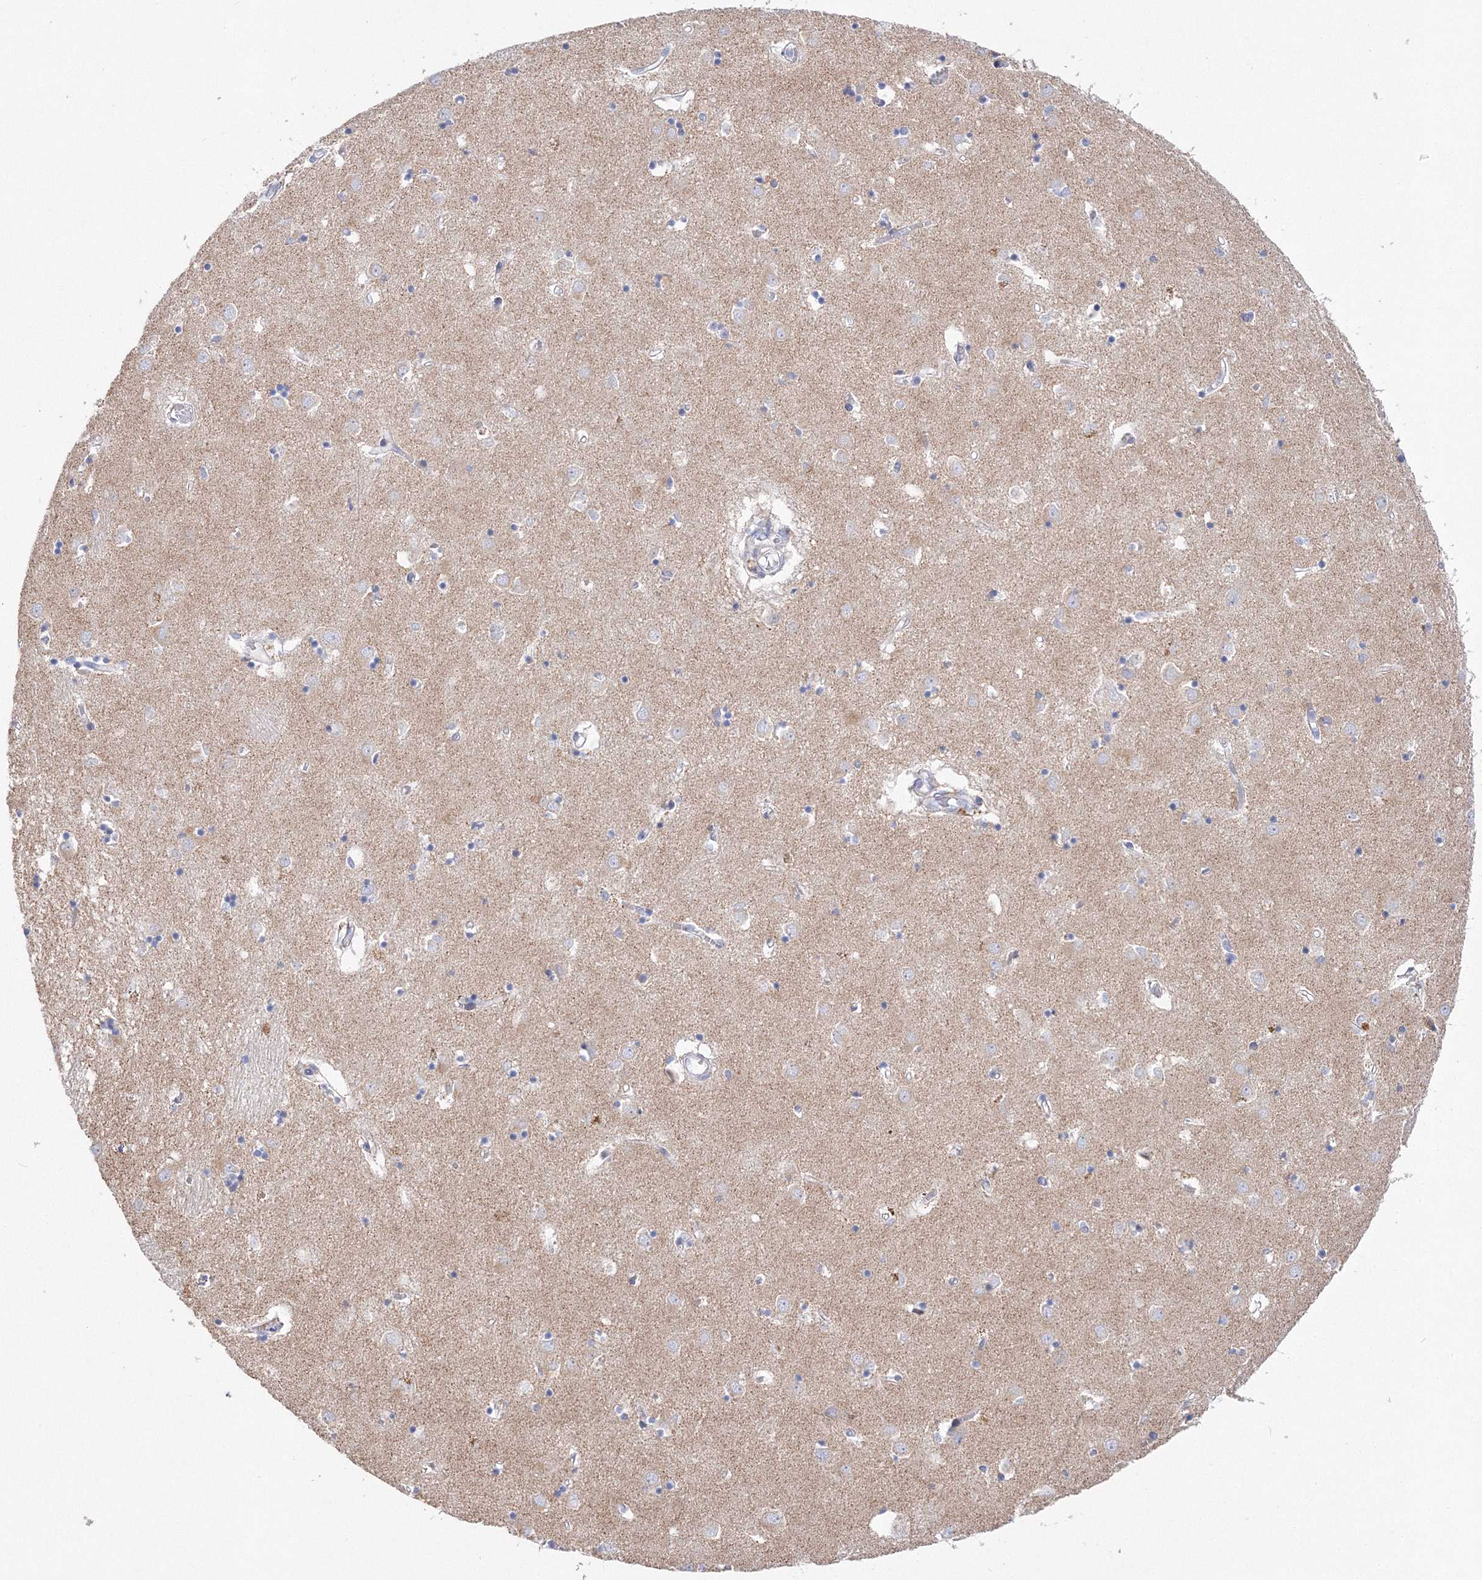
{"staining": {"intensity": "negative", "quantity": "none", "location": "none"}, "tissue": "caudate", "cell_type": "Glial cells", "image_type": "normal", "snomed": [{"axis": "morphology", "description": "Normal tissue, NOS"}, {"axis": "topography", "description": "Lateral ventricle wall"}], "caption": "The image exhibits no staining of glial cells in normal caudate.", "gene": "MERTK", "patient": {"sex": "male", "age": 70}}